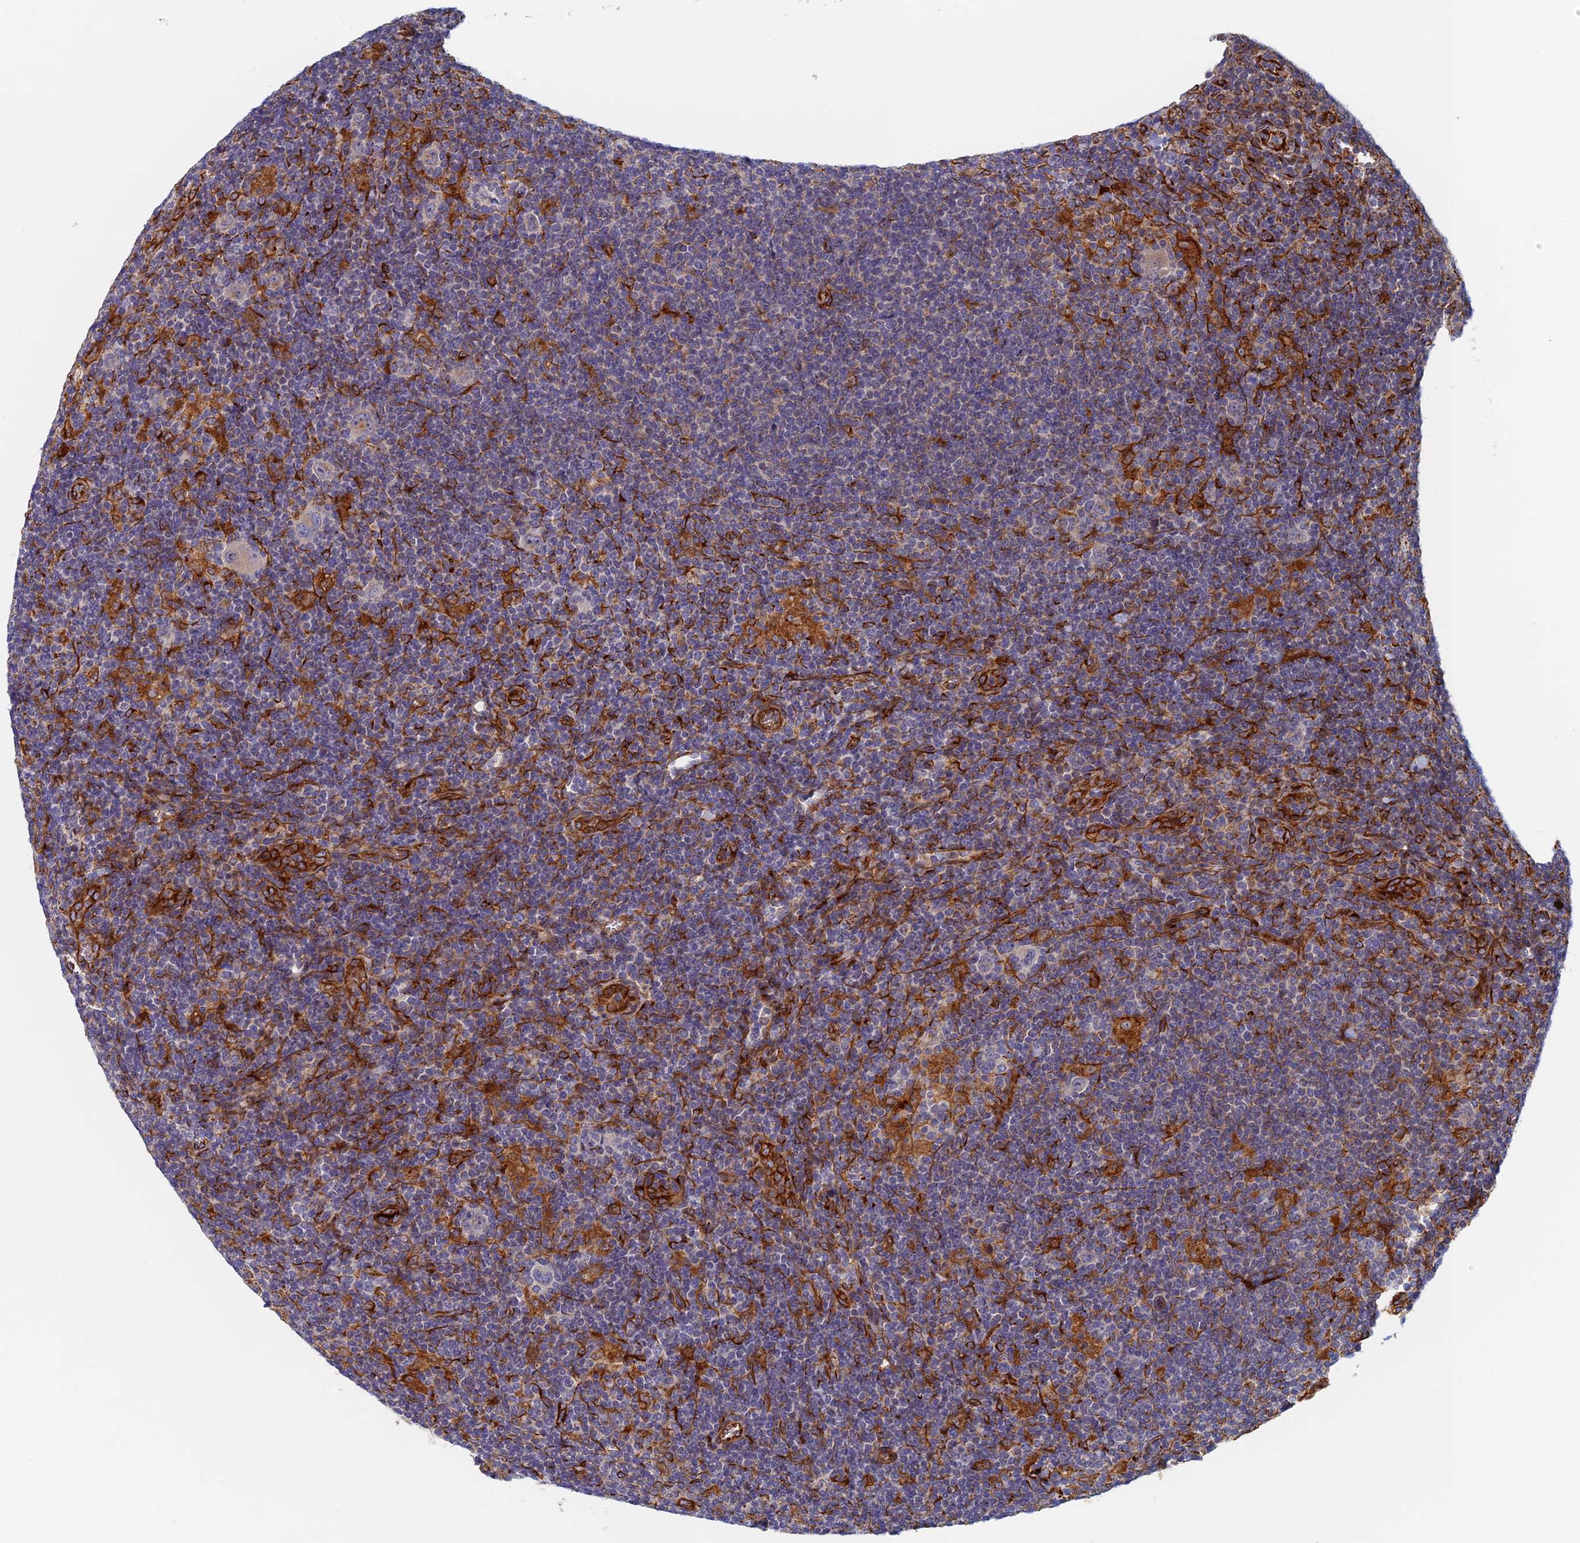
{"staining": {"intensity": "negative", "quantity": "none", "location": "none"}, "tissue": "lymphoma", "cell_type": "Tumor cells", "image_type": "cancer", "snomed": [{"axis": "morphology", "description": "Hodgkin's disease, NOS"}, {"axis": "topography", "description": "Lymph node"}], "caption": "Immunohistochemistry (IHC) histopathology image of Hodgkin's disease stained for a protein (brown), which shows no staining in tumor cells.", "gene": "ABCB10", "patient": {"sex": "female", "age": 57}}